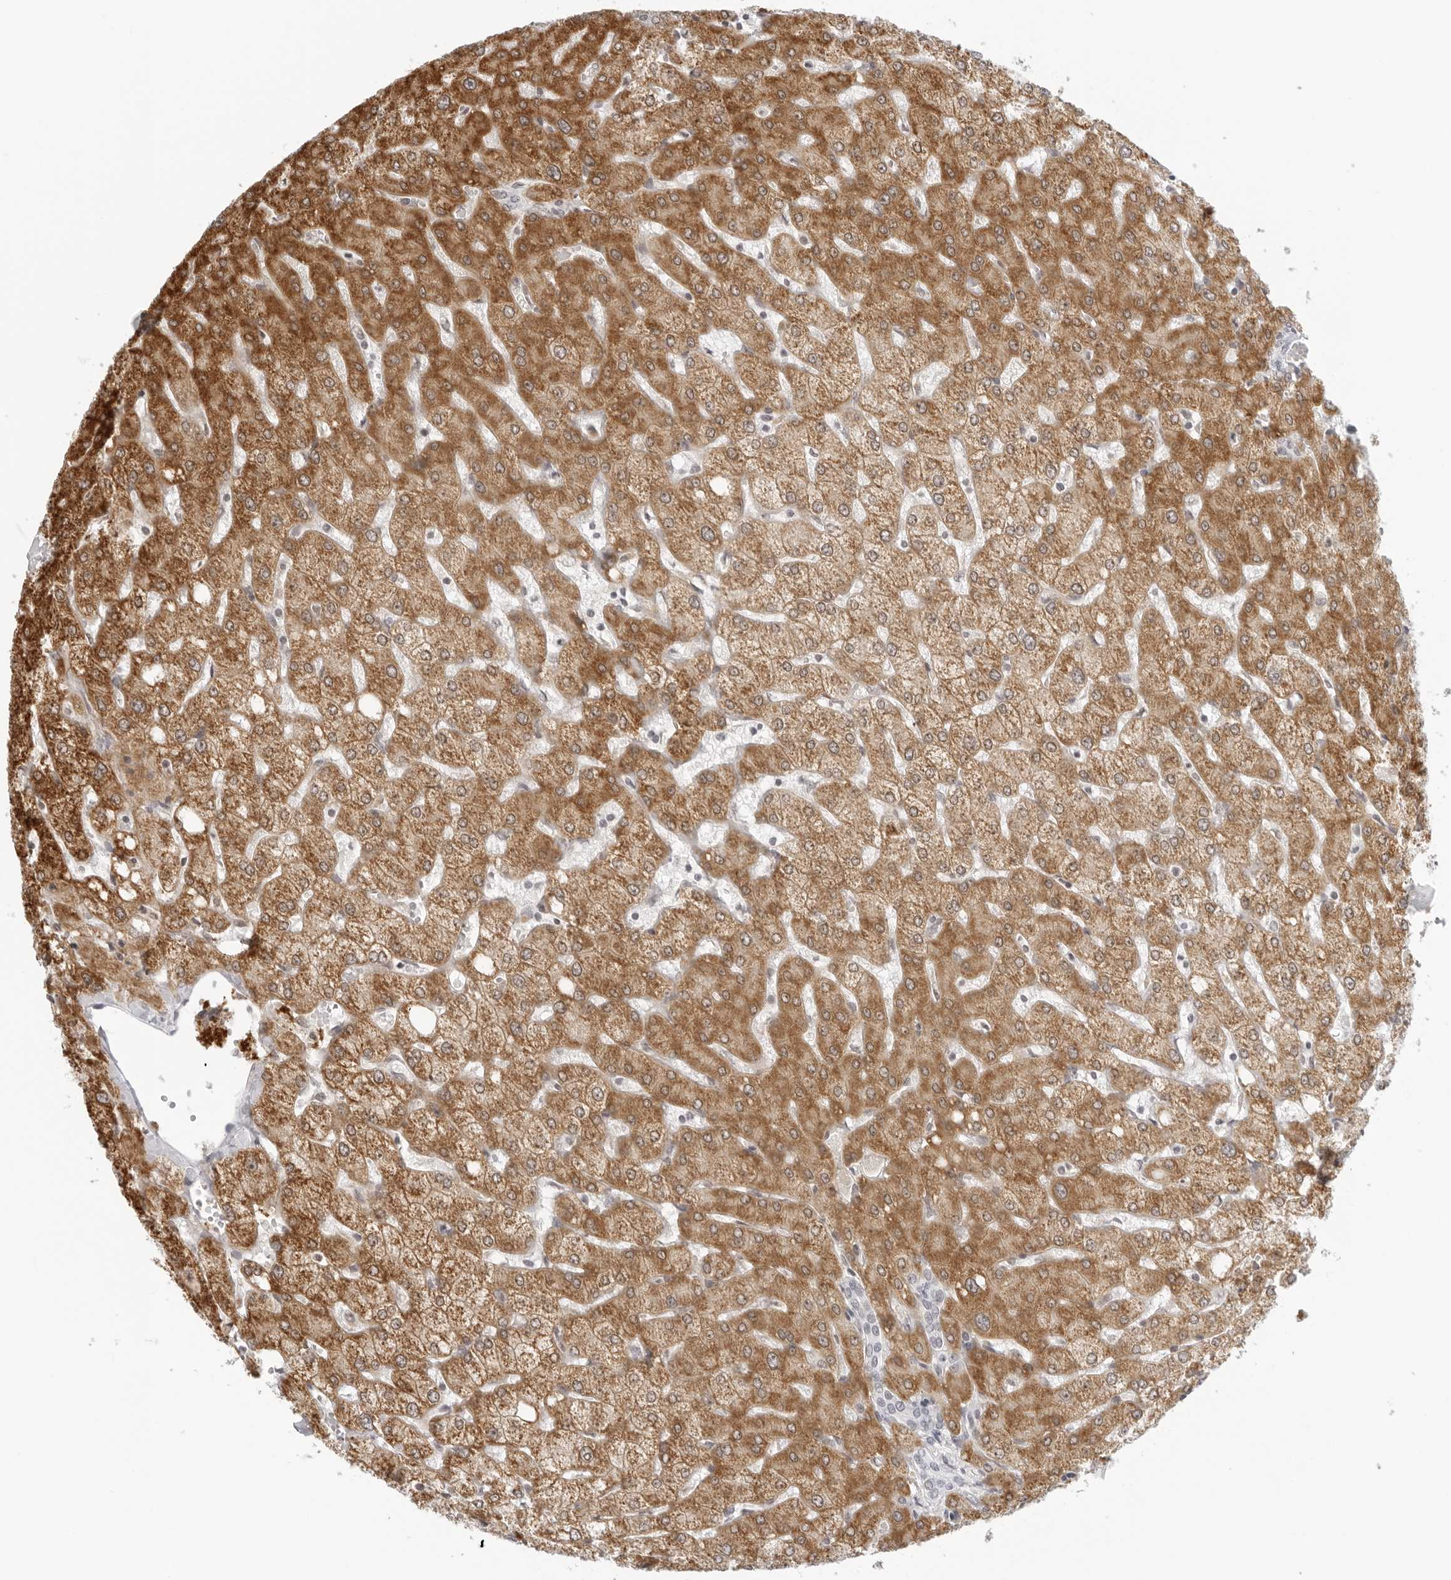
{"staining": {"intensity": "negative", "quantity": "none", "location": "none"}, "tissue": "liver", "cell_type": "Cholangiocytes", "image_type": "normal", "snomed": [{"axis": "morphology", "description": "Normal tissue, NOS"}, {"axis": "topography", "description": "Liver"}], "caption": "Human liver stained for a protein using immunohistochemistry (IHC) reveals no staining in cholangiocytes.", "gene": "EDN2", "patient": {"sex": "female", "age": 54}}